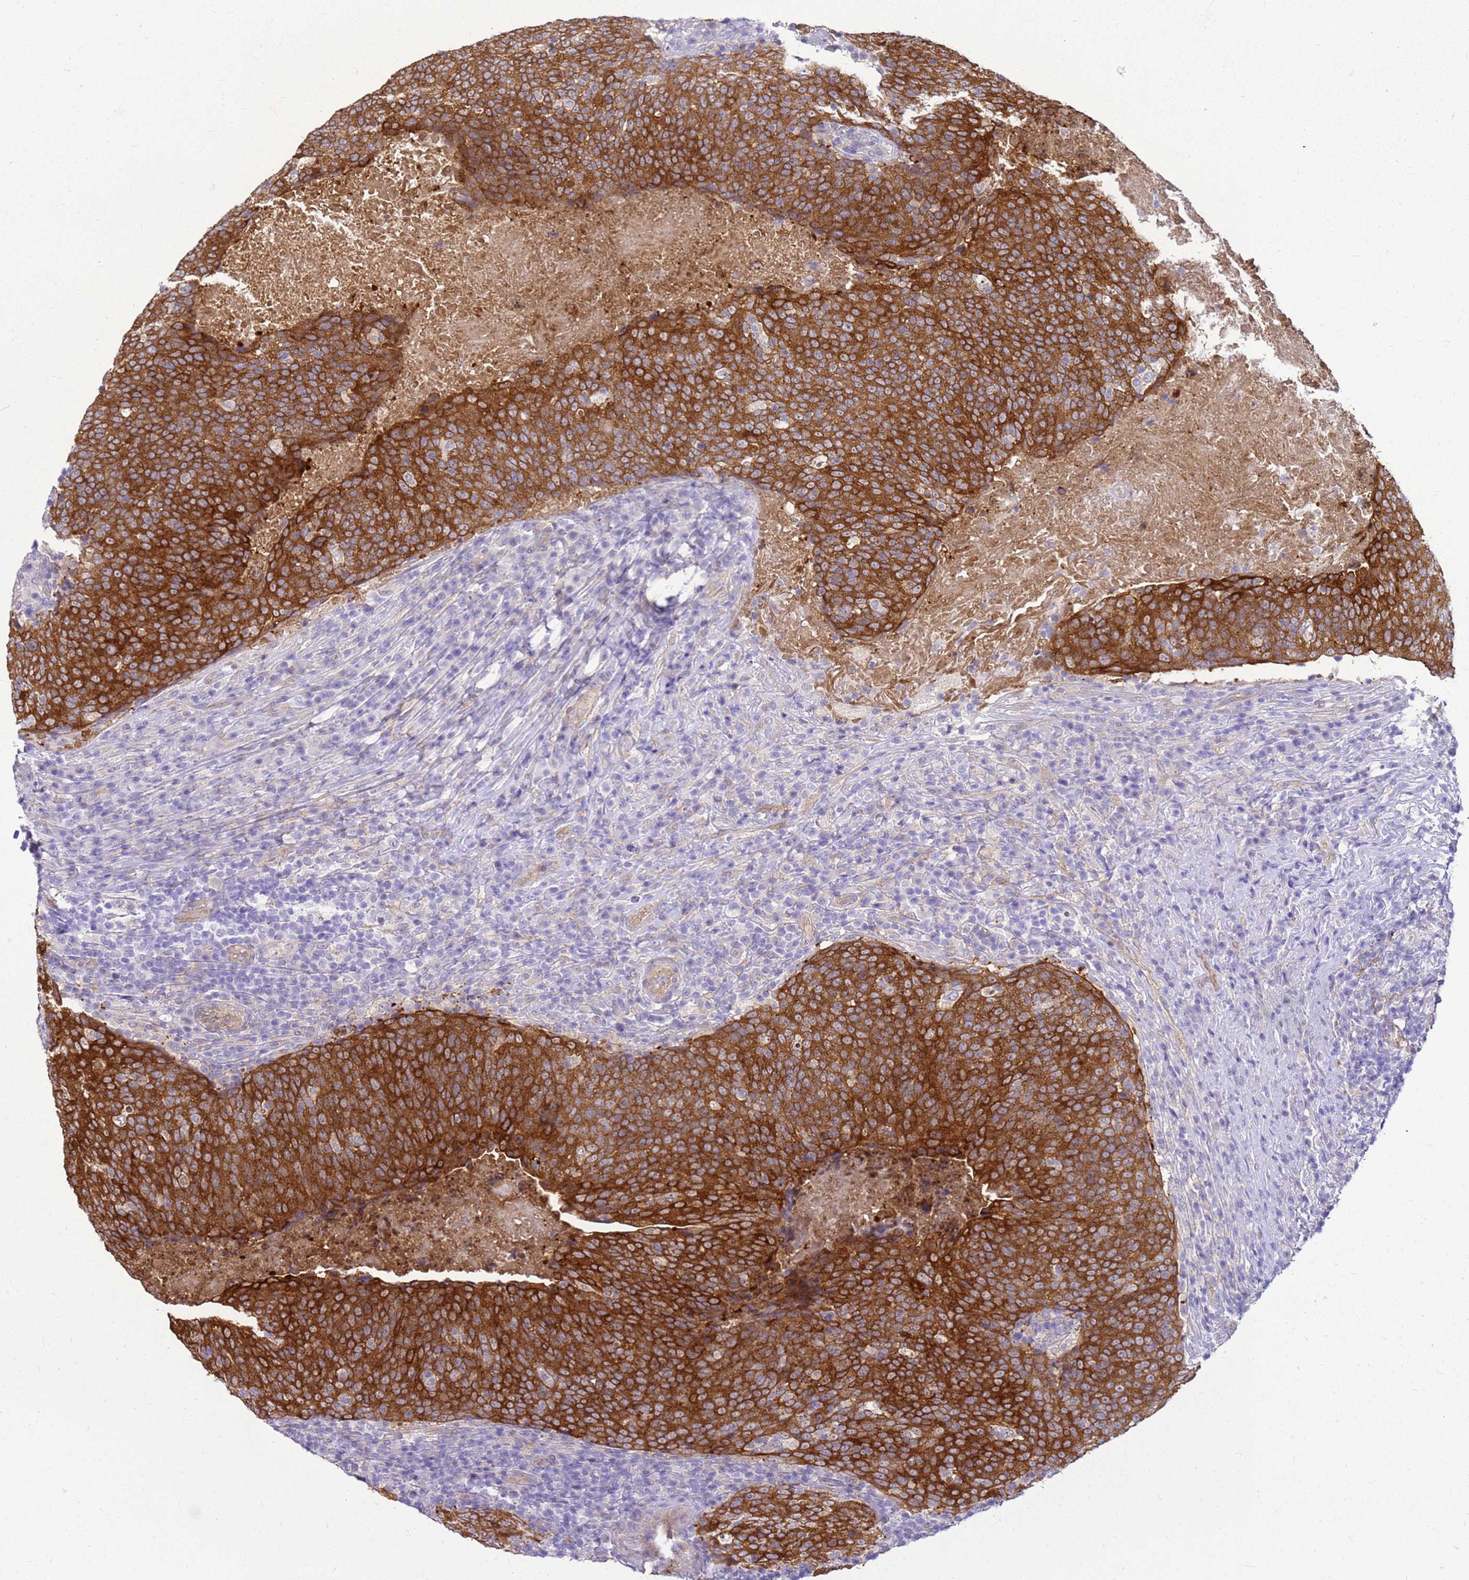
{"staining": {"intensity": "strong", "quantity": ">75%", "location": "cytoplasmic/membranous"}, "tissue": "head and neck cancer", "cell_type": "Tumor cells", "image_type": "cancer", "snomed": [{"axis": "morphology", "description": "Squamous cell carcinoma, NOS"}, {"axis": "morphology", "description": "Squamous cell carcinoma, metastatic, NOS"}, {"axis": "topography", "description": "Lymph node"}, {"axis": "topography", "description": "Head-Neck"}], "caption": "Head and neck cancer stained for a protein (brown) reveals strong cytoplasmic/membranous positive positivity in about >75% of tumor cells.", "gene": "HSPB1", "patient": {"sex": "male", "age": 62}}